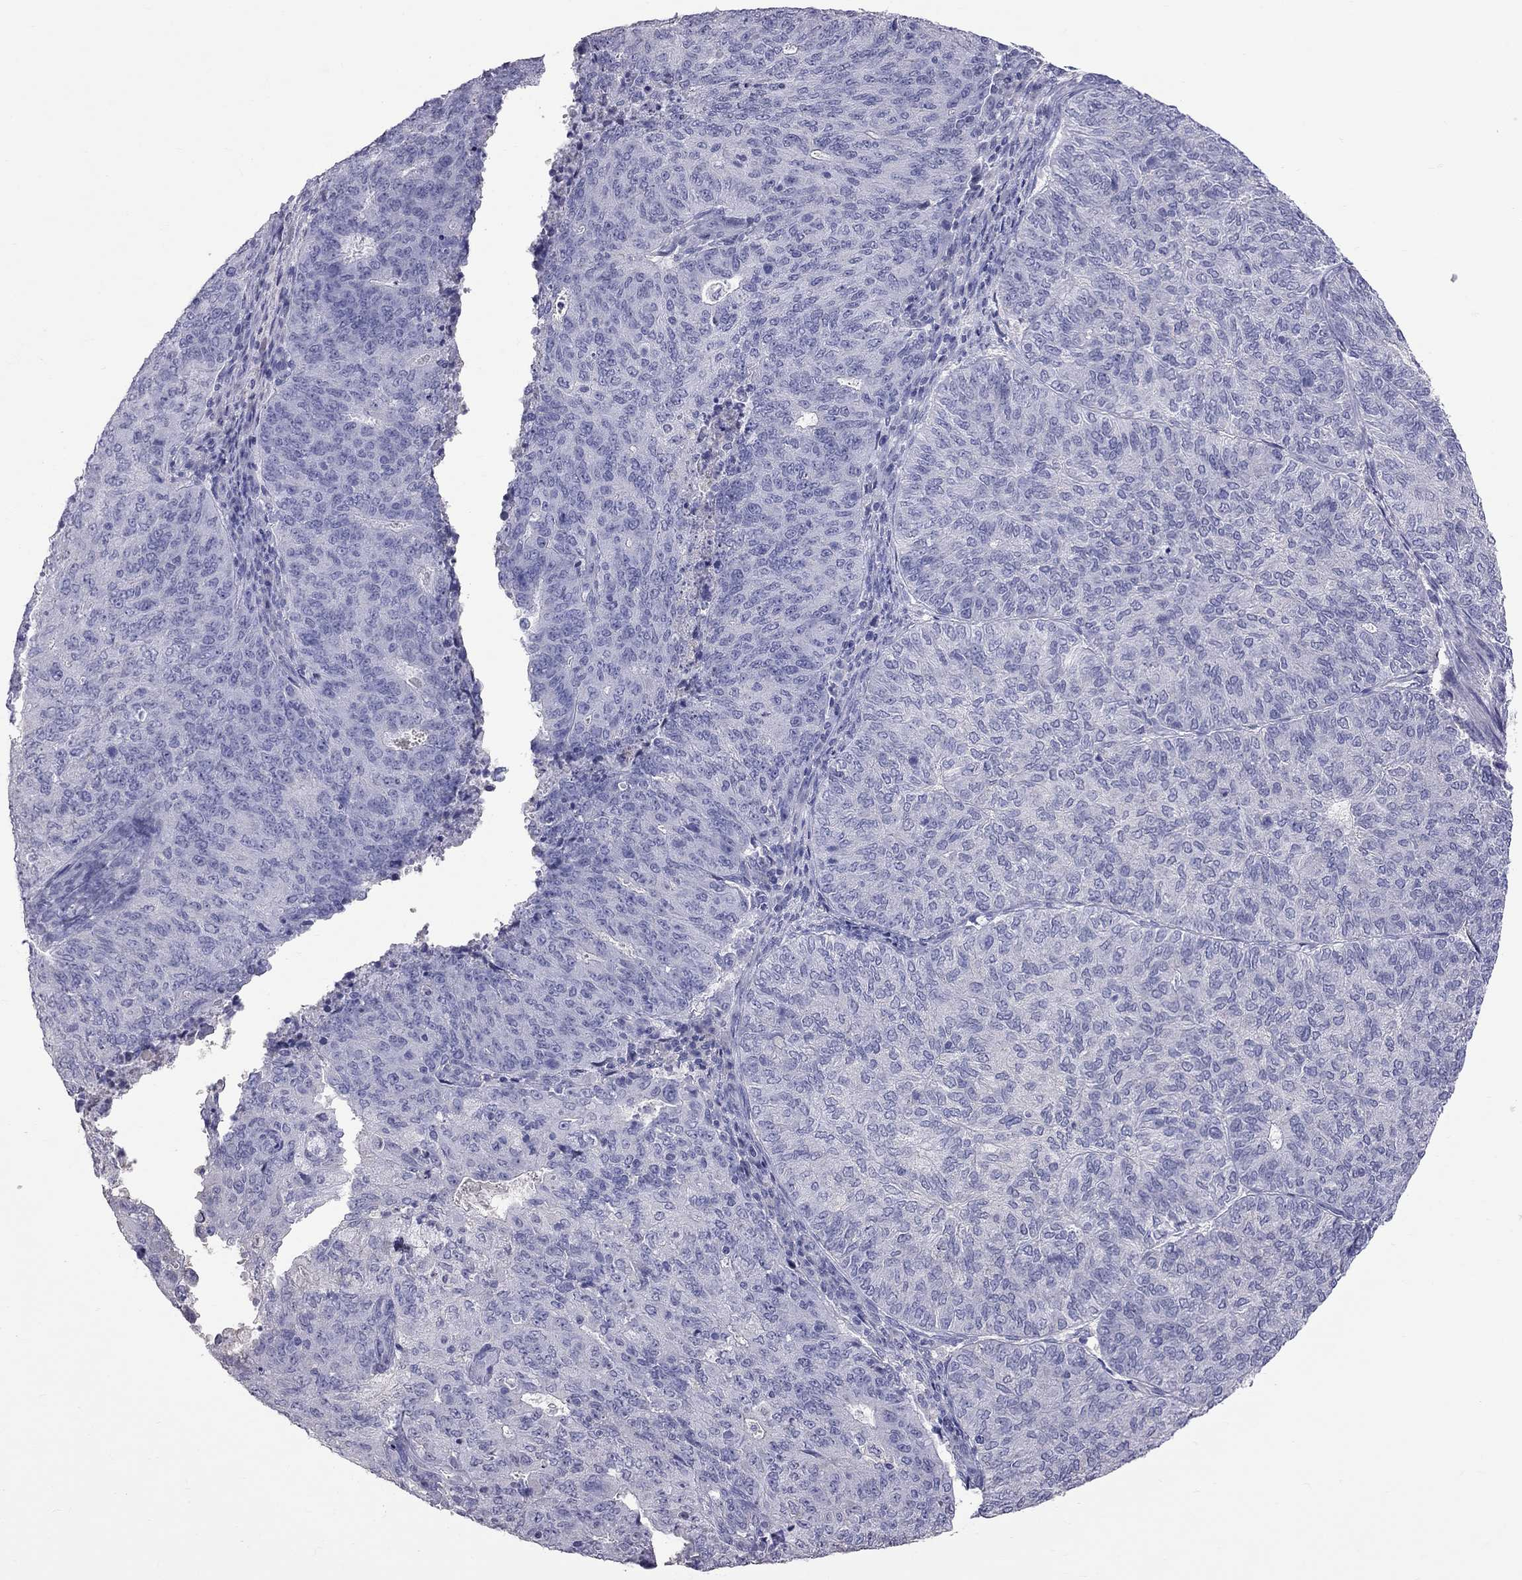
{"staining": {"intensity": "negative", "quantity": "none", "location": "none"}, "tissue": "endometrial cancer", "cell_type": "Tumor cells", "image_type": "cancer", "snomed": [{"axis": "morphology", "description": "Adenocarcinoma, NOS"}, {"axis": "topography", "description": "Endometrium"}], "caption": "IHC photomicrograph of neoplastic tissue: human adenocarcinoma (endometrial) stained with DAB reveals no significant protein positivity in tumor cells.", "gene": "CFAP91", "patient": {"sex": "female", "age": 82}}